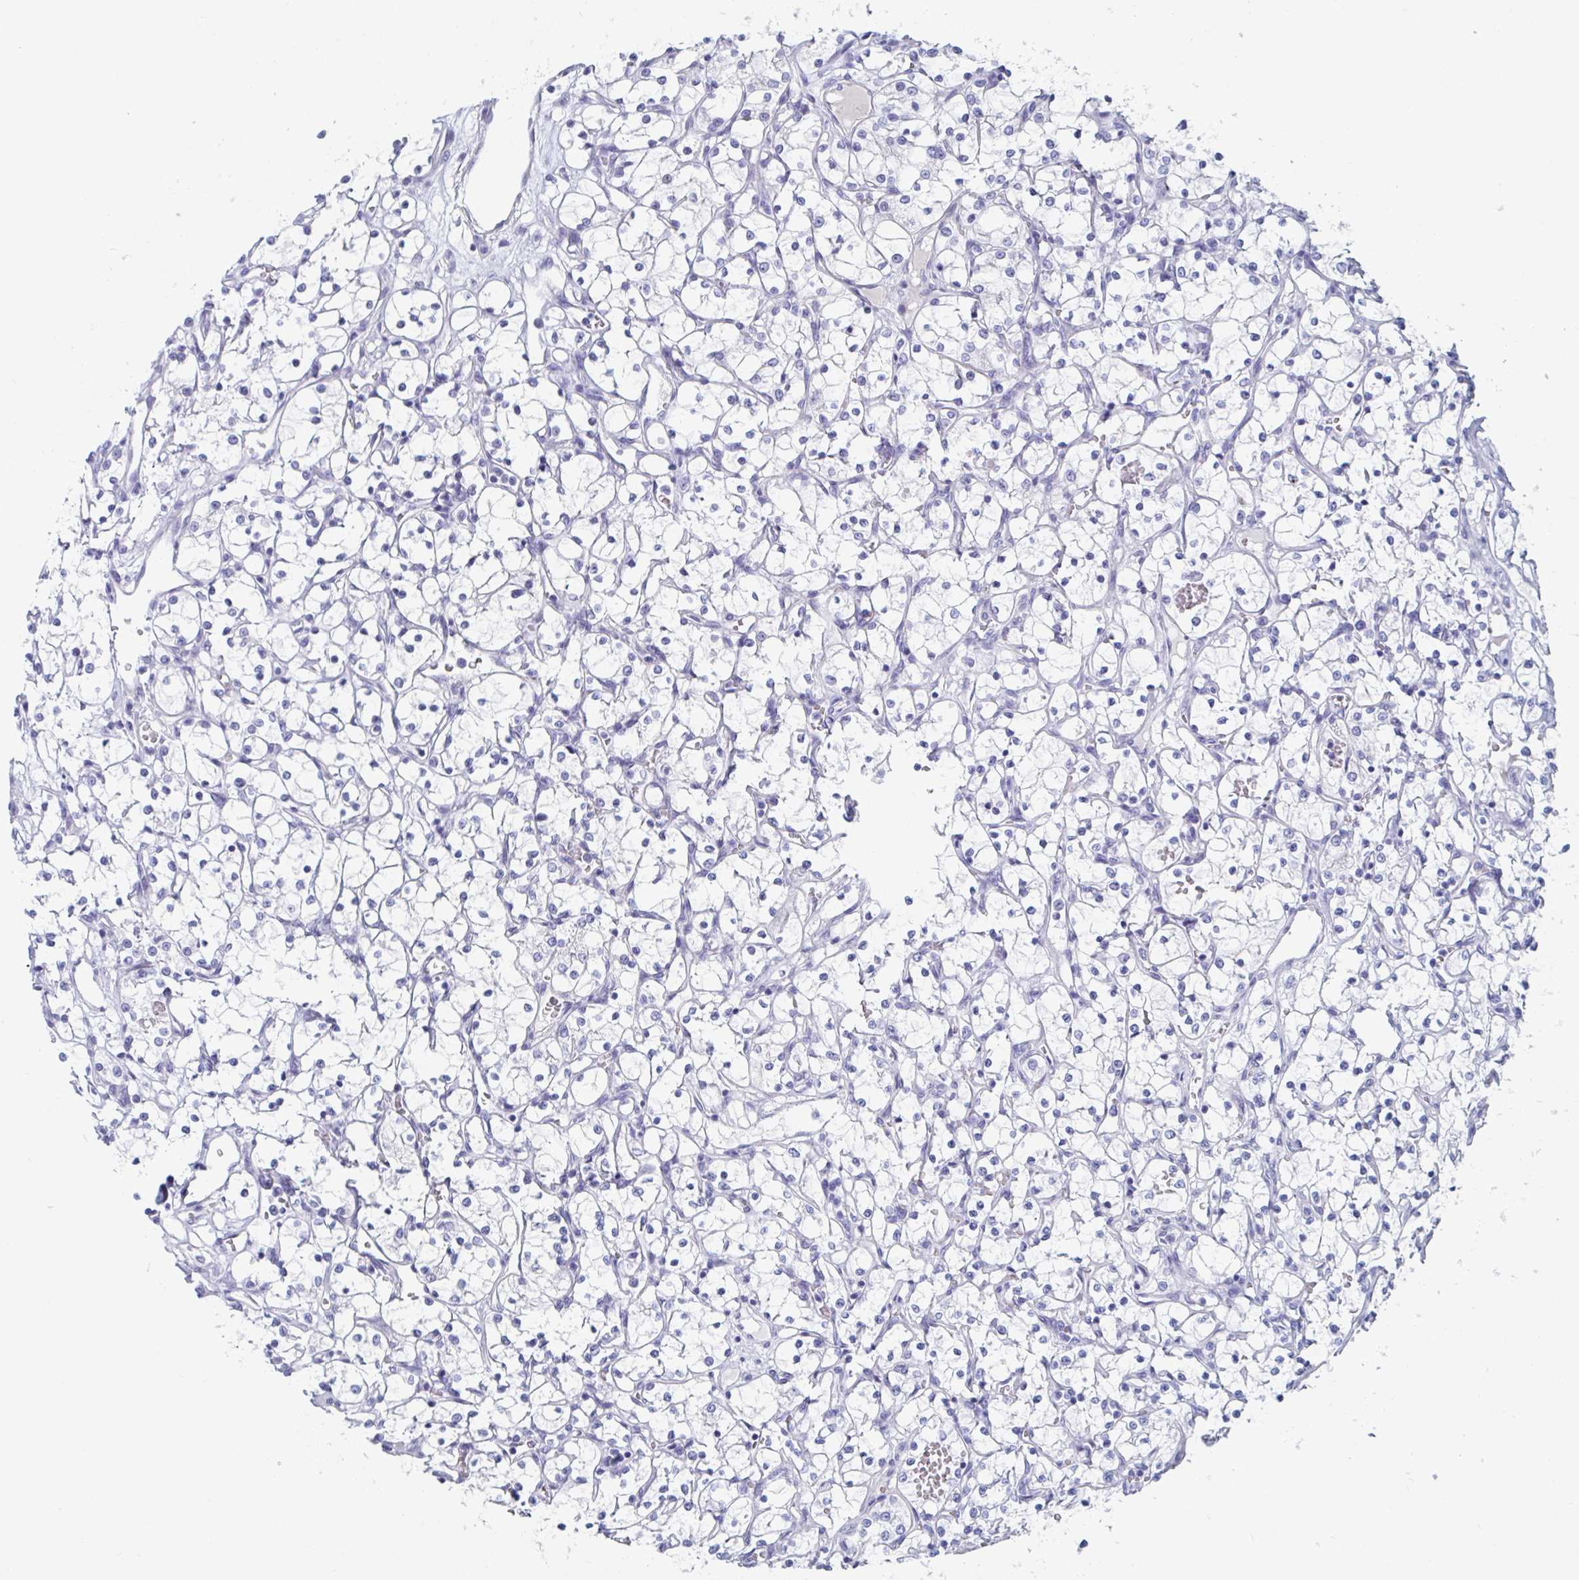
{"staining": {"intensity": "negative", "quantity": "none", "location": "none"}, "tissue": "renal cancer", "cell_type": "Tumor cells", "image_type": "cancer", "snomed": [{"axis": "morphology", "description": "Adenocarcinoma, NOS"}, {"axis": "topography", "description": "Kidney"}], "caption": "An IHC photomicrograph of renal cancer is shown. There is no staining in tumor cells of renal cancer.", "gene": "DPEP3", "patient": {"sex": "female", "age": 69}}